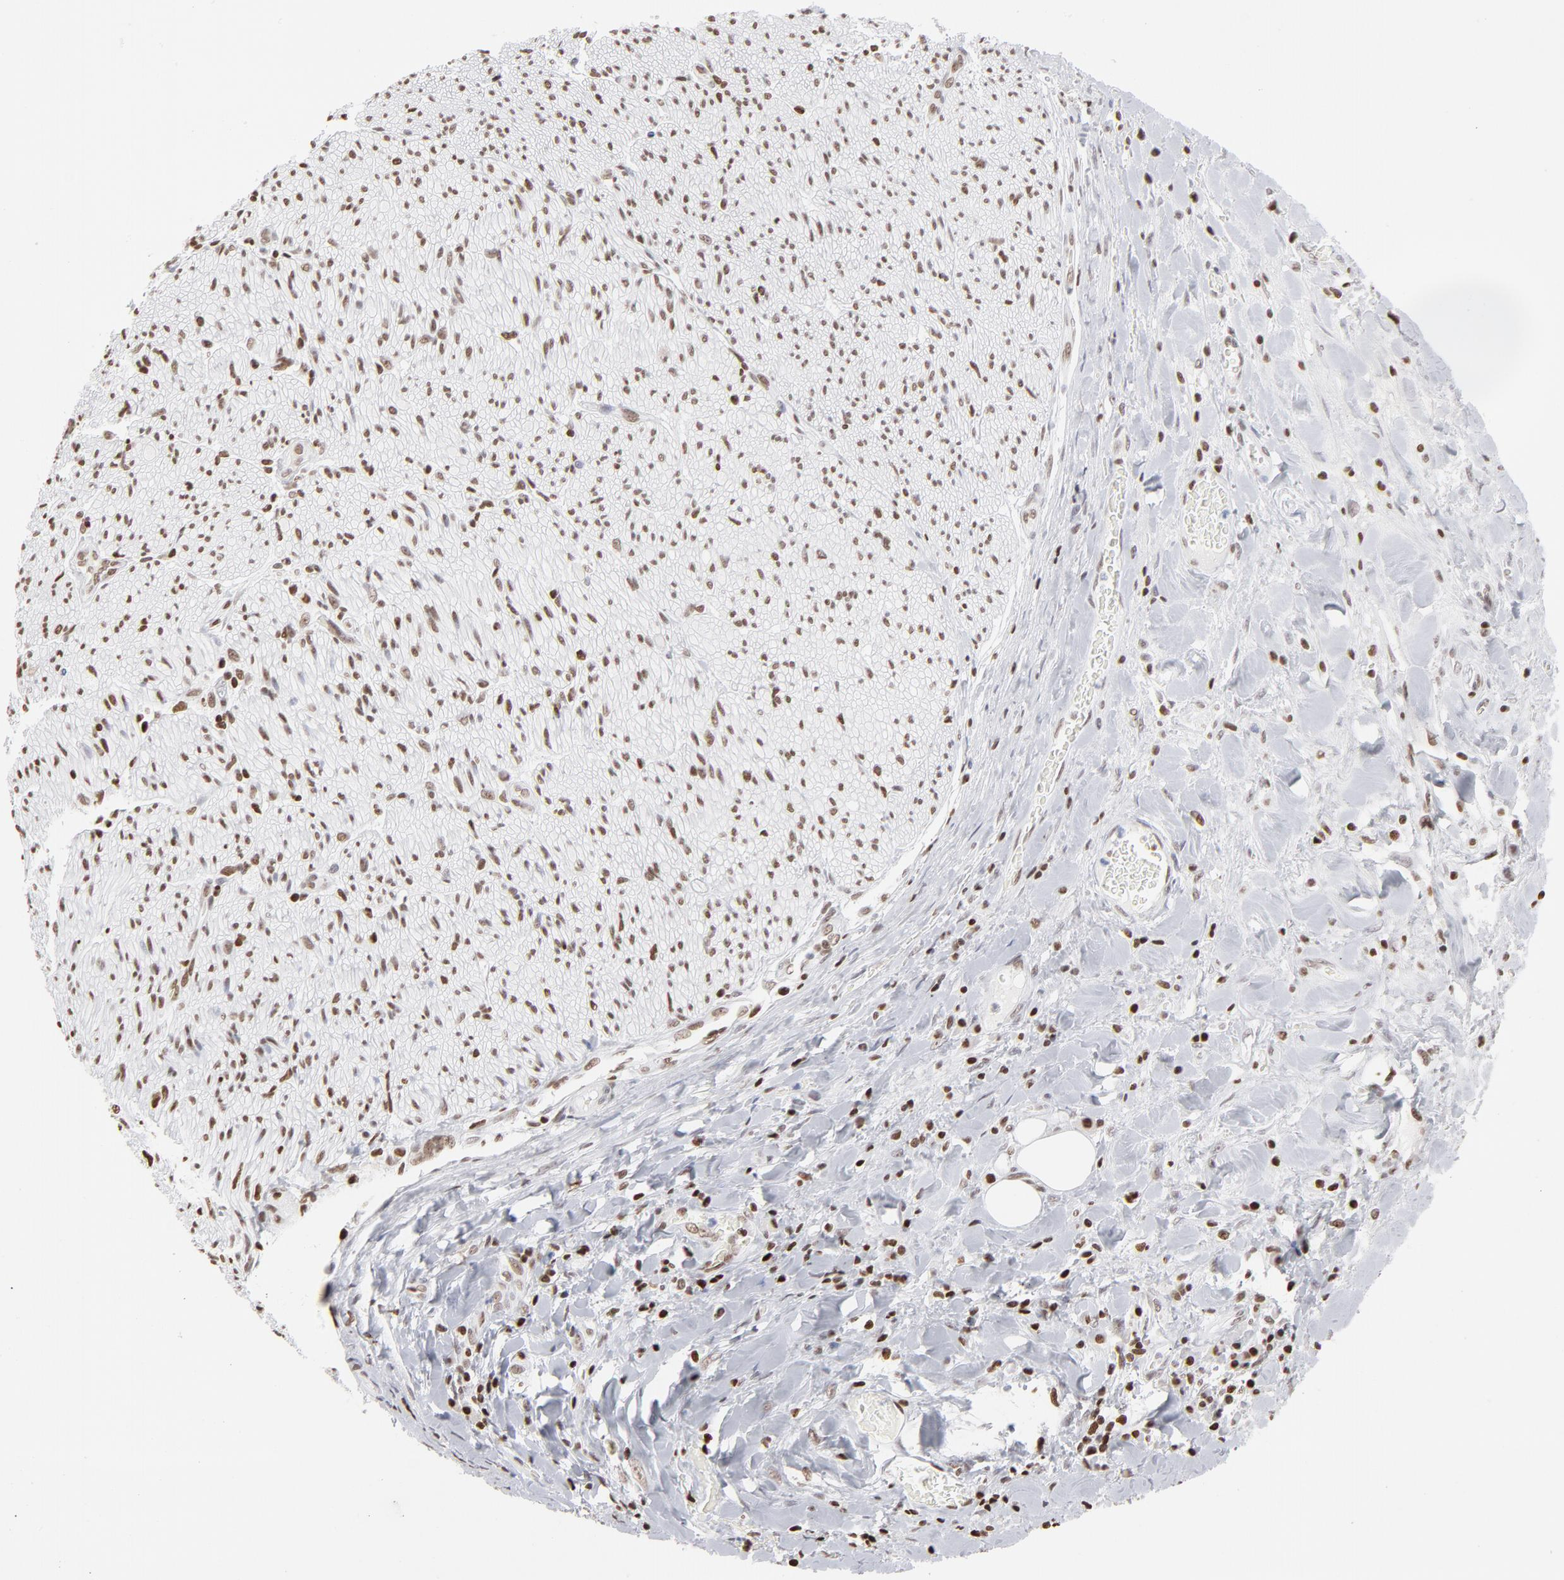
{"staining": {"intensity": "moderate", "quantity": "25%-75%", "location": "nuclear"}, "tissue": "liver cancer", "cell_type": "Tumor cells", "image_type": "cancer", "snomed": [{"axis": "morphology", "description": "Cholangiocarcinoma"}, {"axis": "topography", "description": "Liver"}], "caption": "Liver cholangiocarcinoma tissue exhibits moderate nuclear expression in about 25%-75% of tumor cells, visualized by immunohistochemistry. Using DAB (brown) and hematoxylin (blue) stains, captured at high magnification using brightfield microscopy.", "gene": "PARP1", "patient": {"sex": "male", "age": 58}}